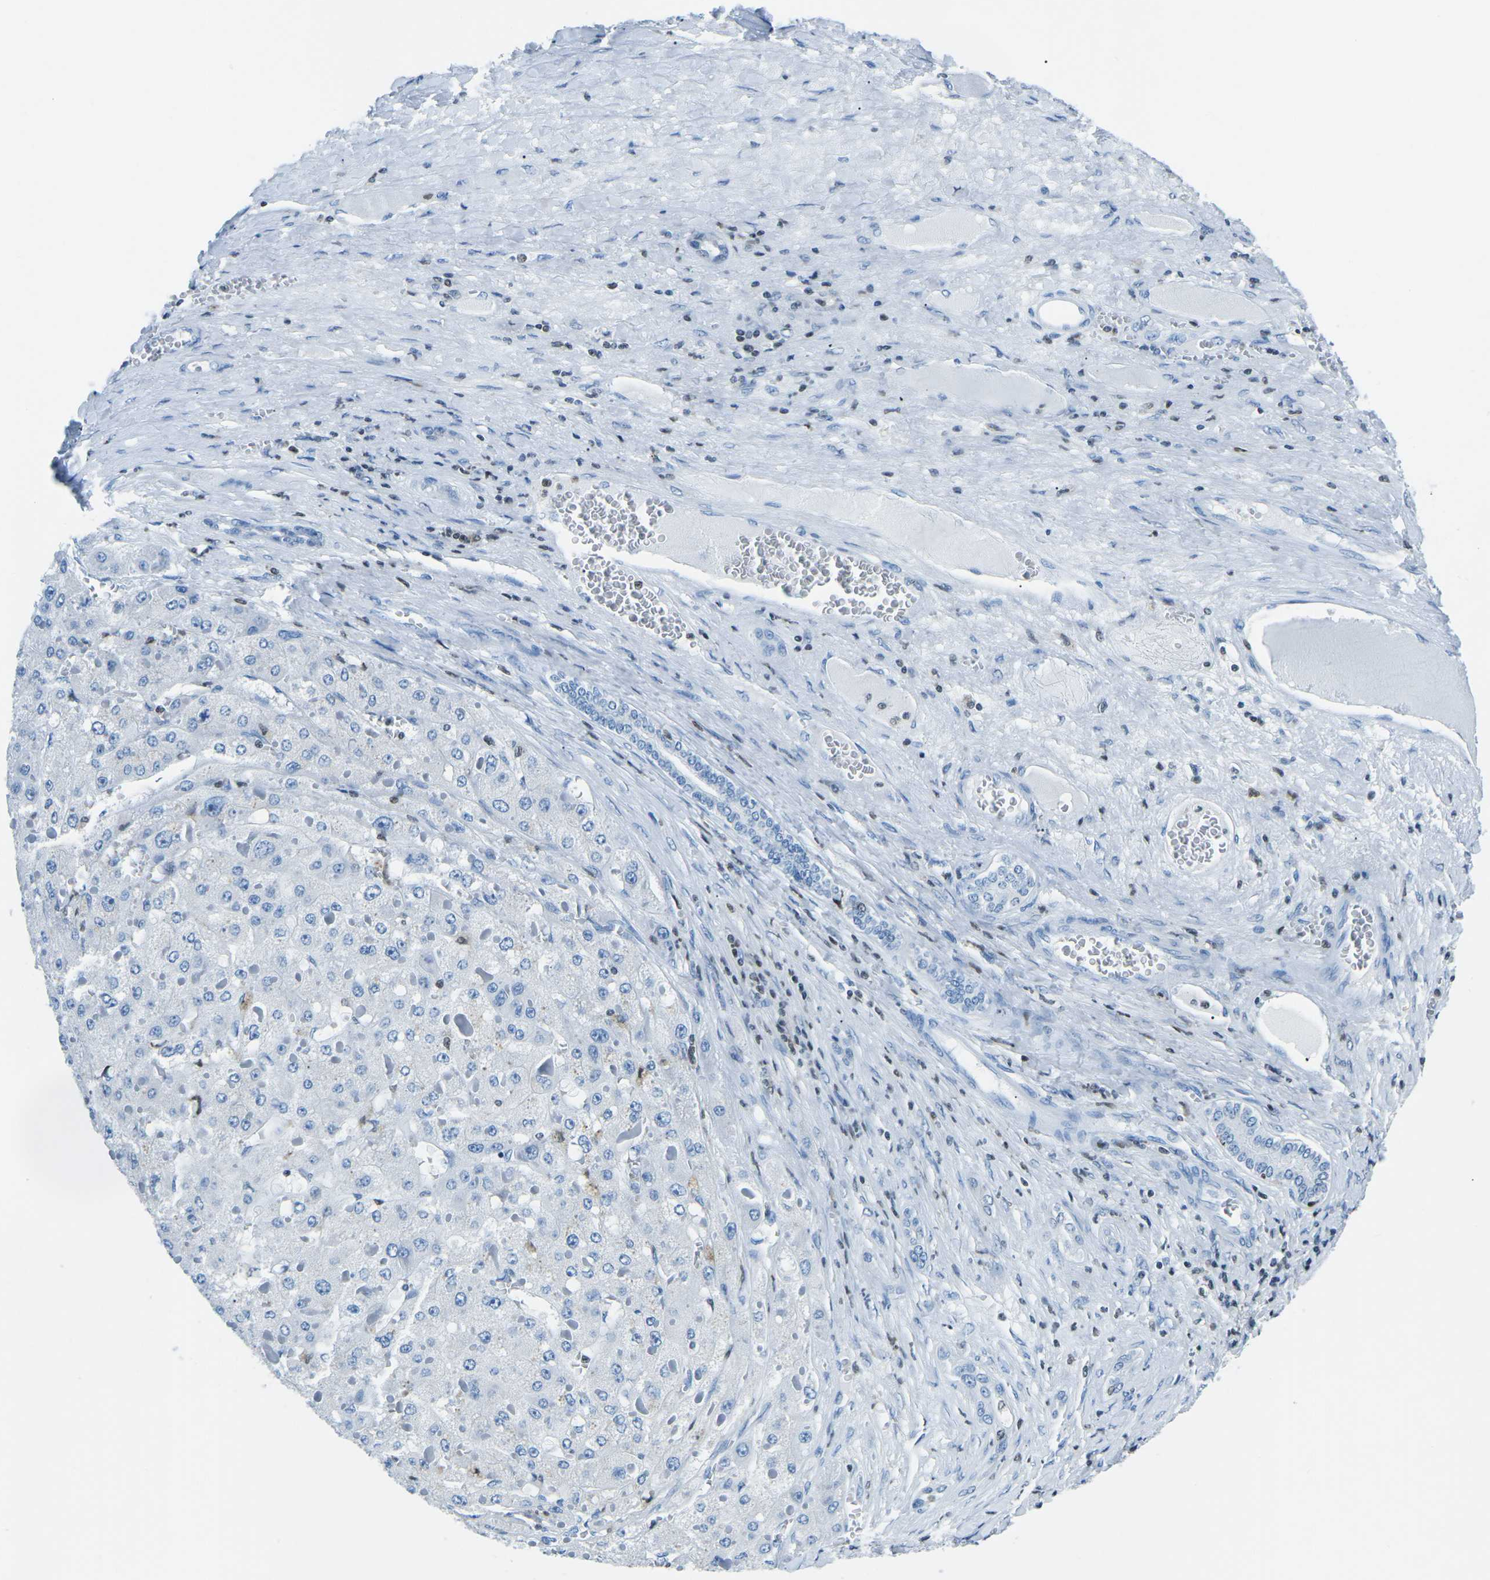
{"staining": {"intensity": "negative", "quantity": "none", "location": "none"}, "tissue": "liver cancer", "cell_type": "Tumor cells", "image_type": "cancer", "snomed": [{"axis": "morphology", "description": "Carcinoma, Hepatocellular, NOS"}, {"axis": "topography", "description": "Liver"}], "caption": "The photomicrograph exhibits no significant positivity in tumor cells of hepatocellular carcinoma (liver).", "gene": "CELF2", "patient": {"sex": "female", "age": 73}}